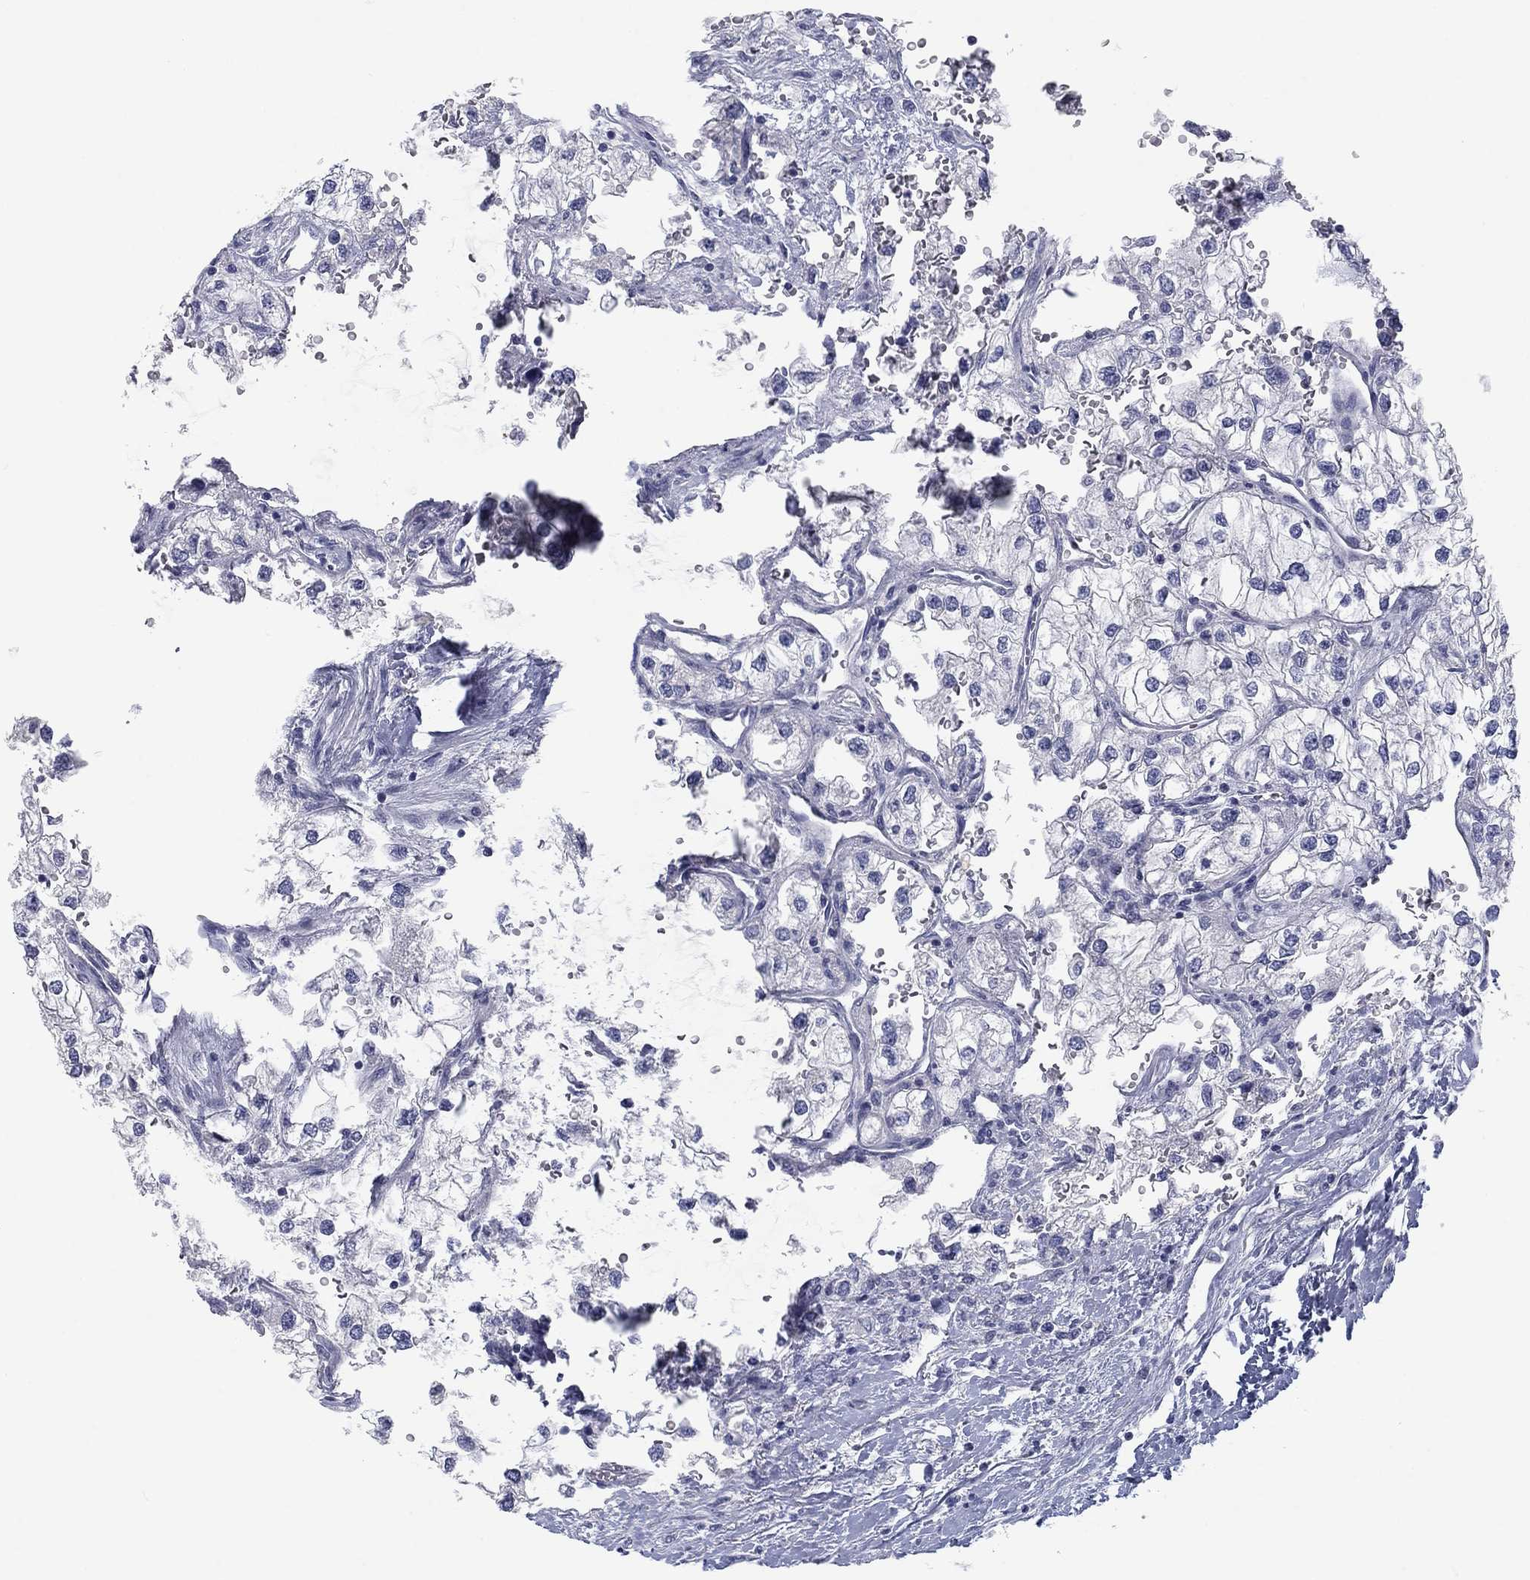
{"staining": {"intensity": "negative", "quantity": "none", "location": "none"}, "tissue": "renal cancer", "cell_type": "Tumor cells", "image_type": "cancer", "snomed": [{"axis": "morphology", "description": "Adenocarcinoma, NOS"}, {"axis": "topography", "description": "Kidney"}], "caption": "Tumor cells show no significant protein staining in renal adenocarcinoma.", "gene": "CALB1", "patient": {"sex": "male", "age": 59}}